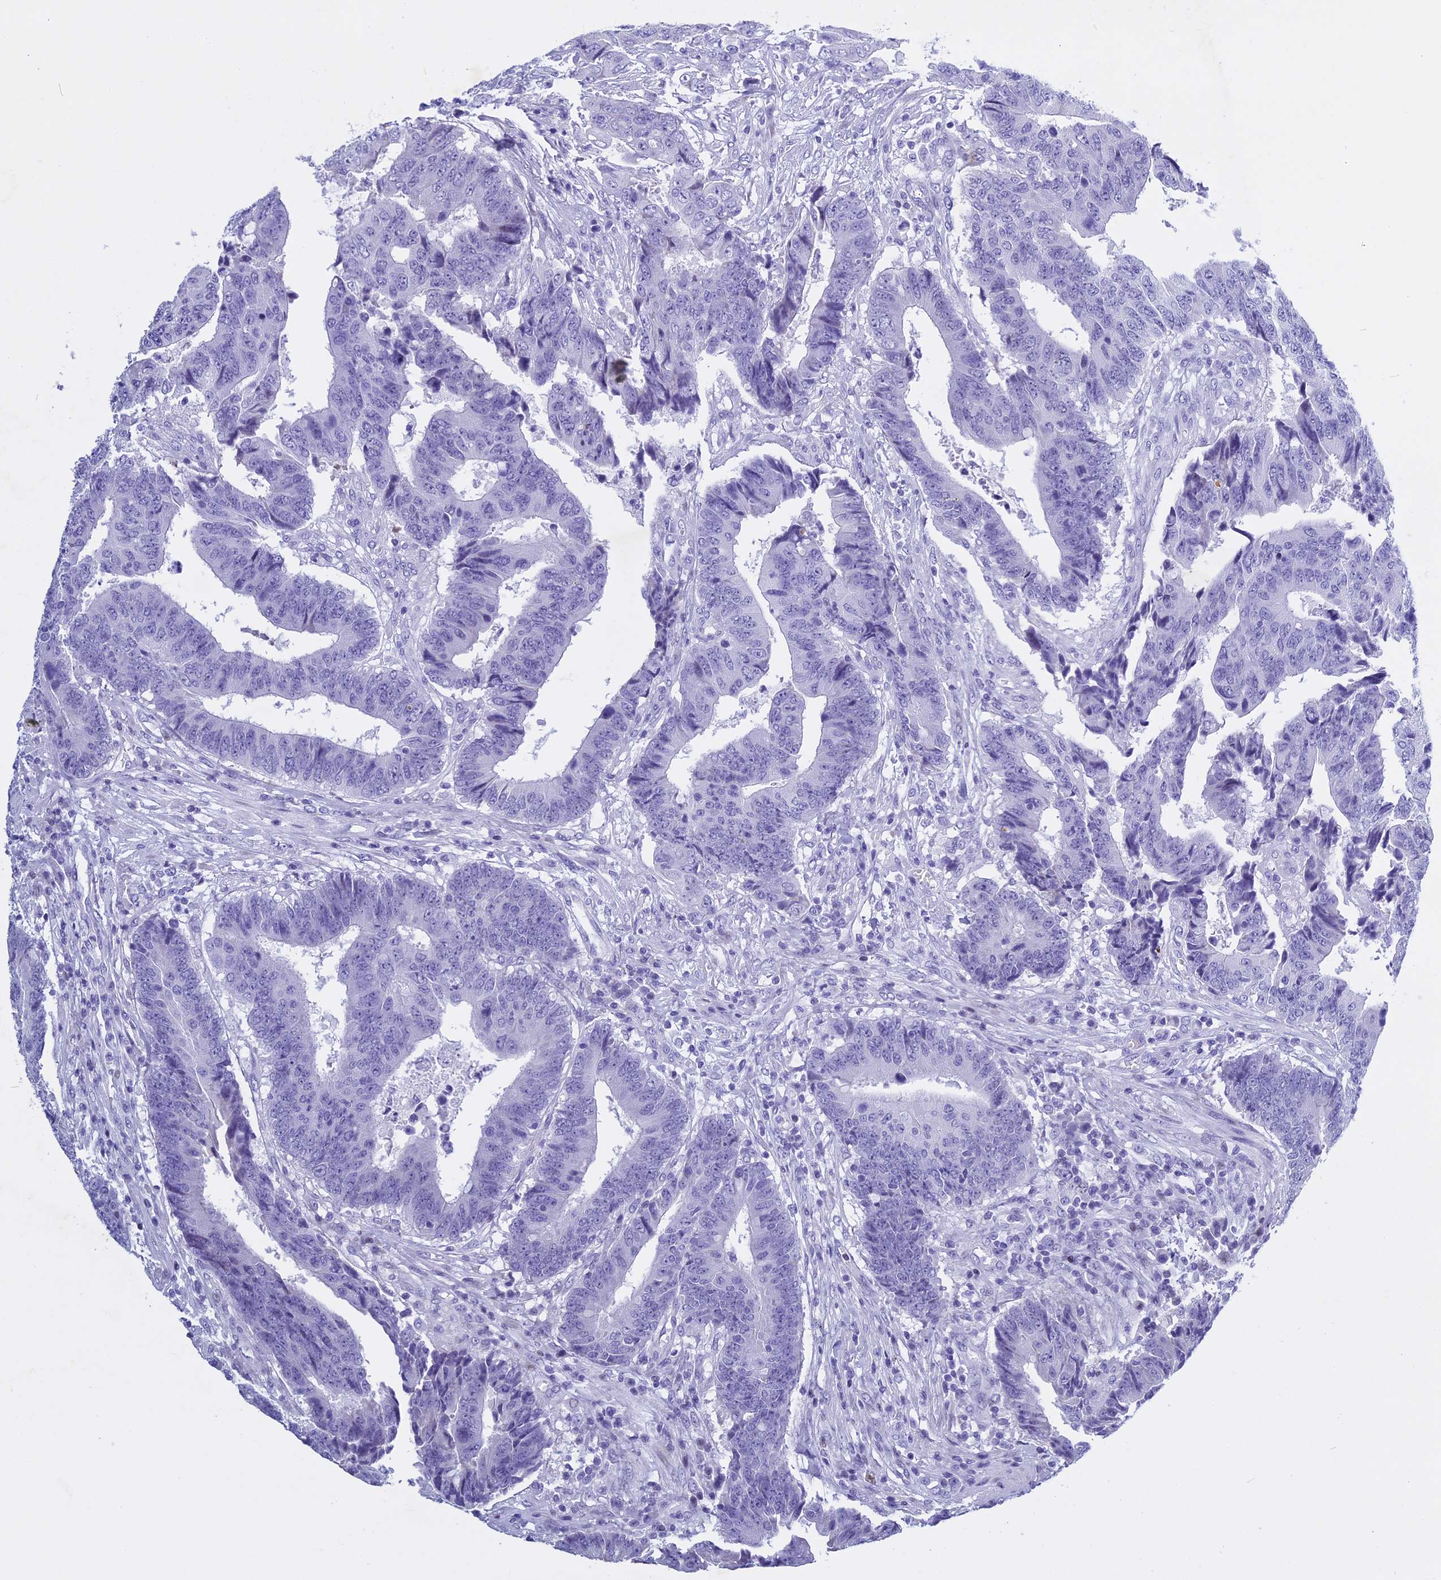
{"staining": {"intensity": "negative", "quantity": "none", "location": "none"}, "tissue": "colorectal cancer", "cell_type": "Tumor cells", "image_type": "cancer", "snomed": [{"axis": "morphology", "description": "Adenocarcinoma, NOS"}, {"axis": "topography", "description": "Rectum"}], "caption": "A high-resolution photomicrograph shows immunohistochemistry staining of colorectal cancer (adenocarcinoma), which demonstrates no significant expression in tumor cells. The staining is performed using DAB brown chromogen with nuclei counter-stained in using hematoxylin.", "gene": "KCTD21", "patient": {"sex": "male", "age": 84}}